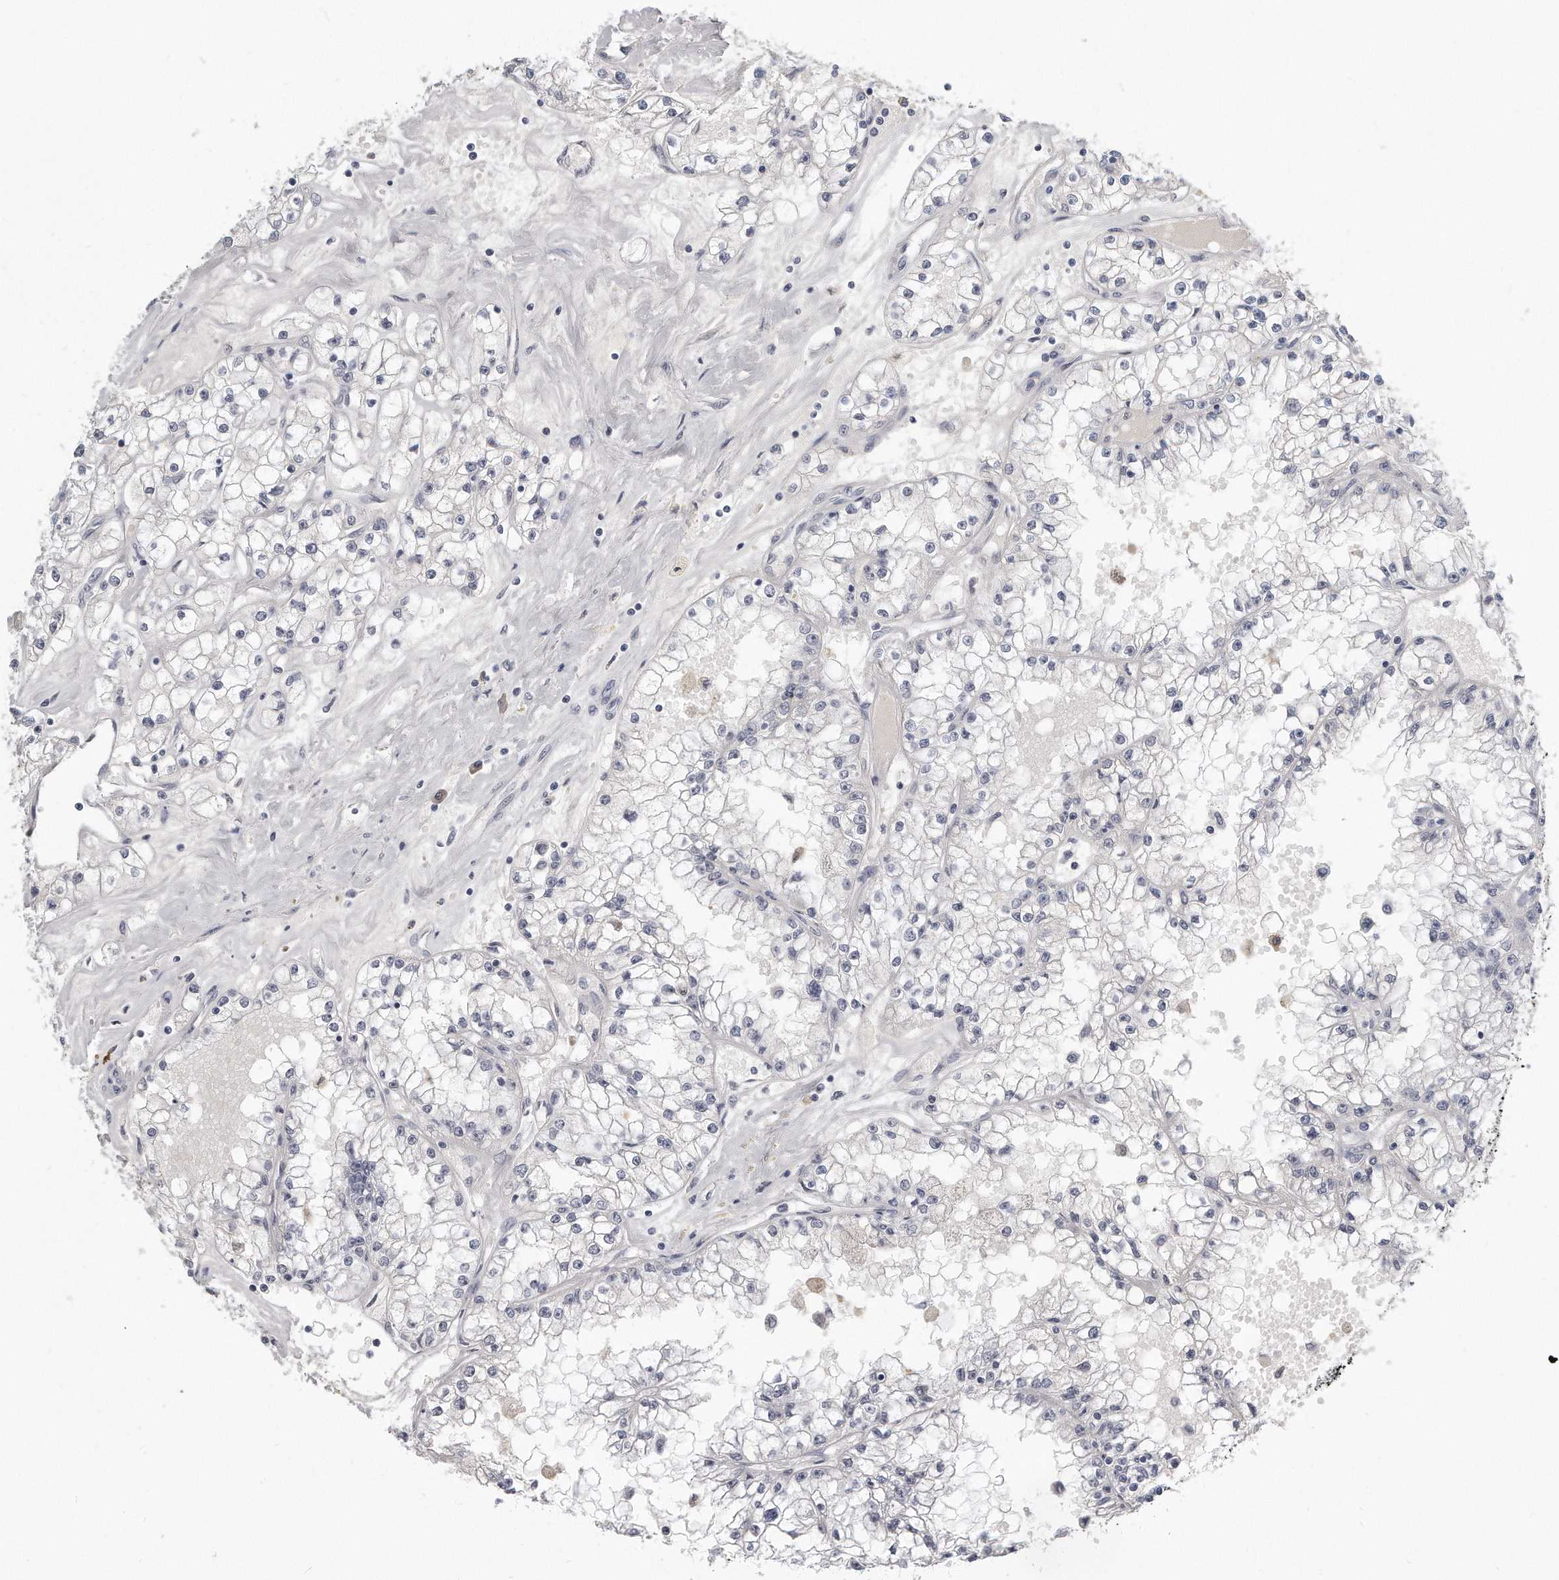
{"staining": {"intensity": "negative", "quantity": "none", "location": "none"}, "tissue": "renal cancer", "cell_type": "Tumor cells", "image_type": "cancer", "snomed": [{"axis": "morphology", "description": "Adenocarcinoma, NOS"}, {"axis": "topography", "description": "Kidney"}], "caption": "Immunohistochemical staining of human renal cancer (adenocarcinoma) displays no significant staining in tumor cells.", "gene": "CTBP2", "patient": {"sex": "male", "age": 56}}